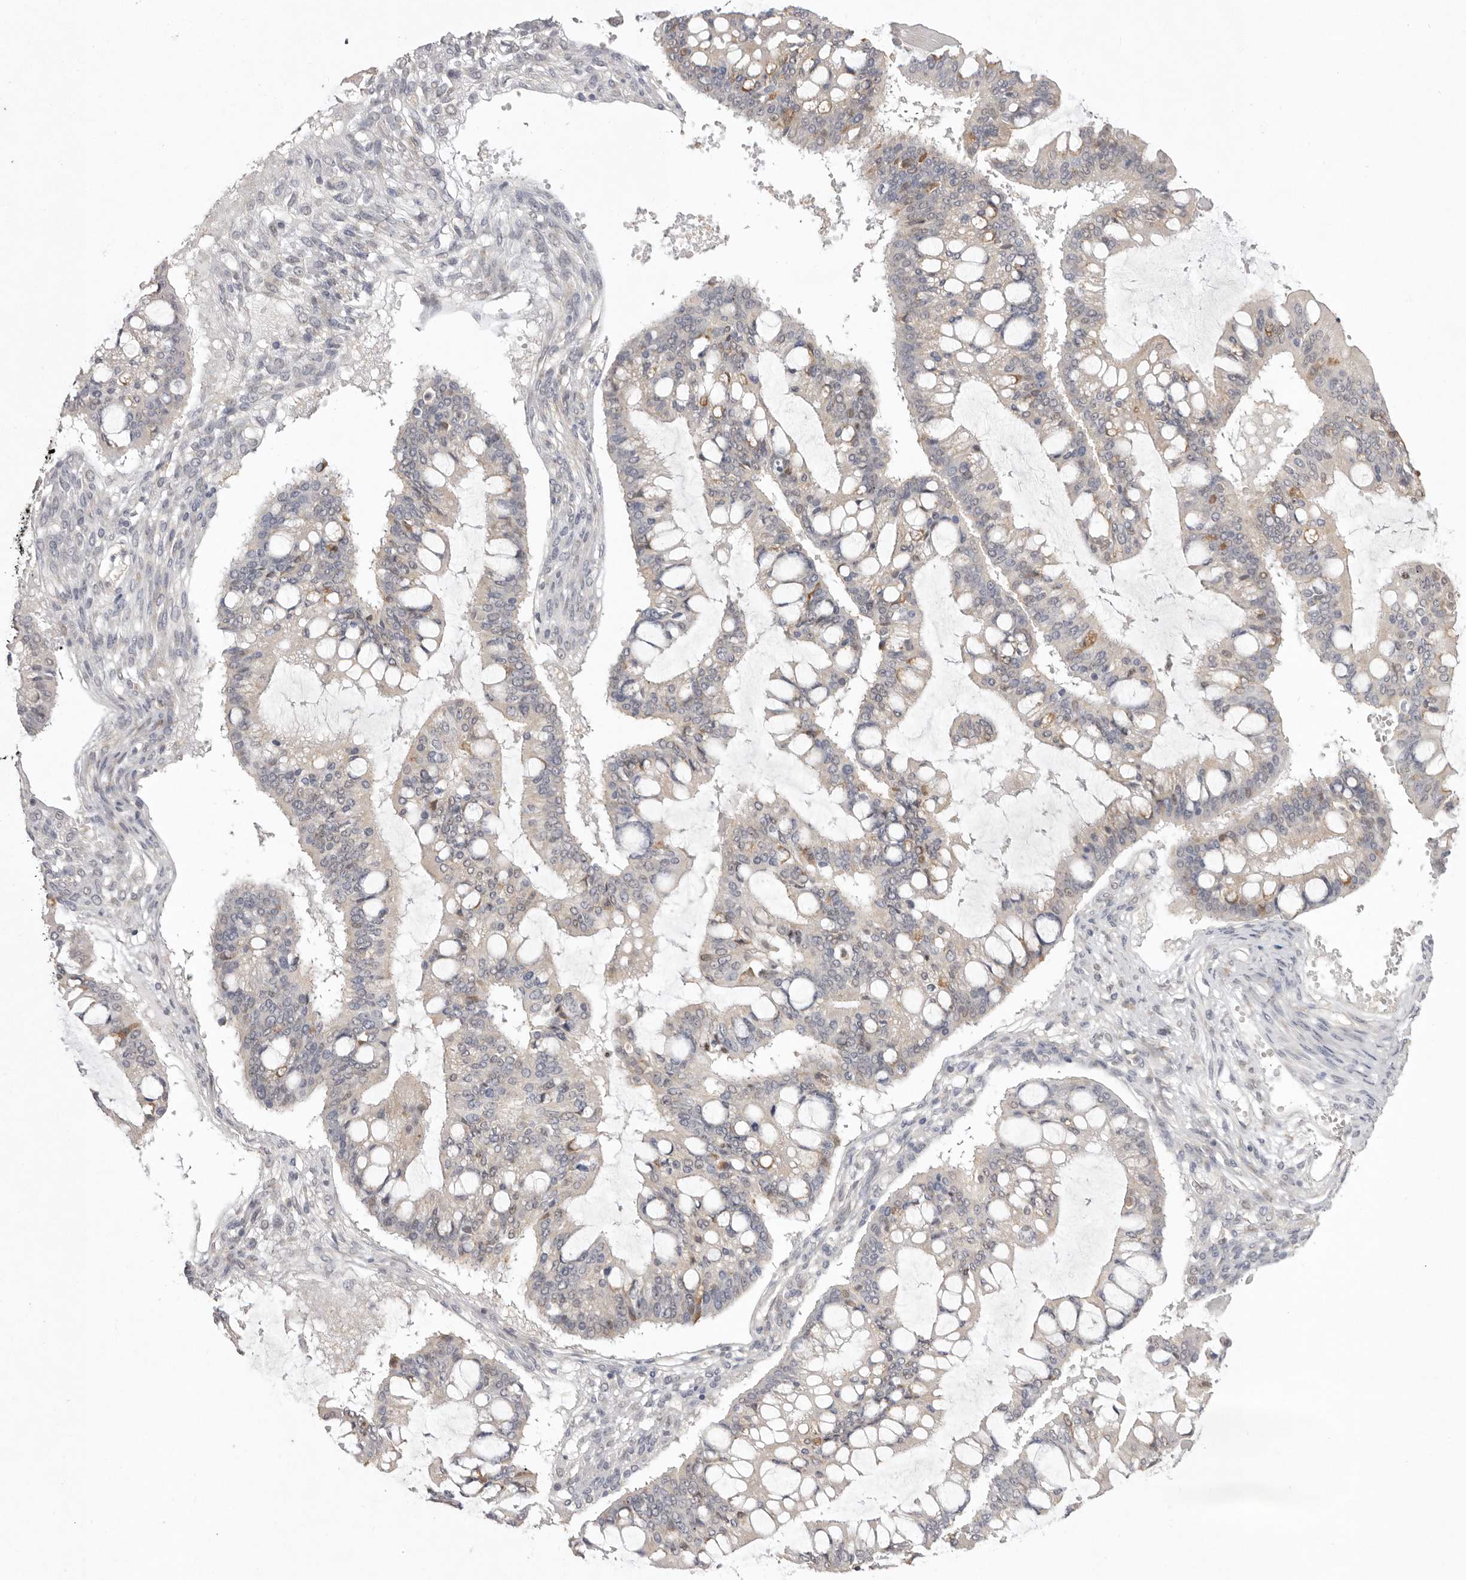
{"staining": {"intensity": "negative", "quantity": "none", "location": "none"}, "tissue": "ovarian cancer", "cell_type": "Tumor cells", "image_type": "cancer", "snomed": [{"axis": "morphology", "description": "Cystadenocarcinoma, mucinous, NOS"}, {"axis": "topography", "description": "Ovary"}], "caption": "A micrograph of human ovarian mucinous cystadenocarcinoma is negative for staining in tumor cells. (Brightfield microscopy of DAB (3,3'-diaminobenzidine) immunohistochemistry at high magnification).", "gene": "TADA1", "patient": {"sex": "female", "age": 73}}